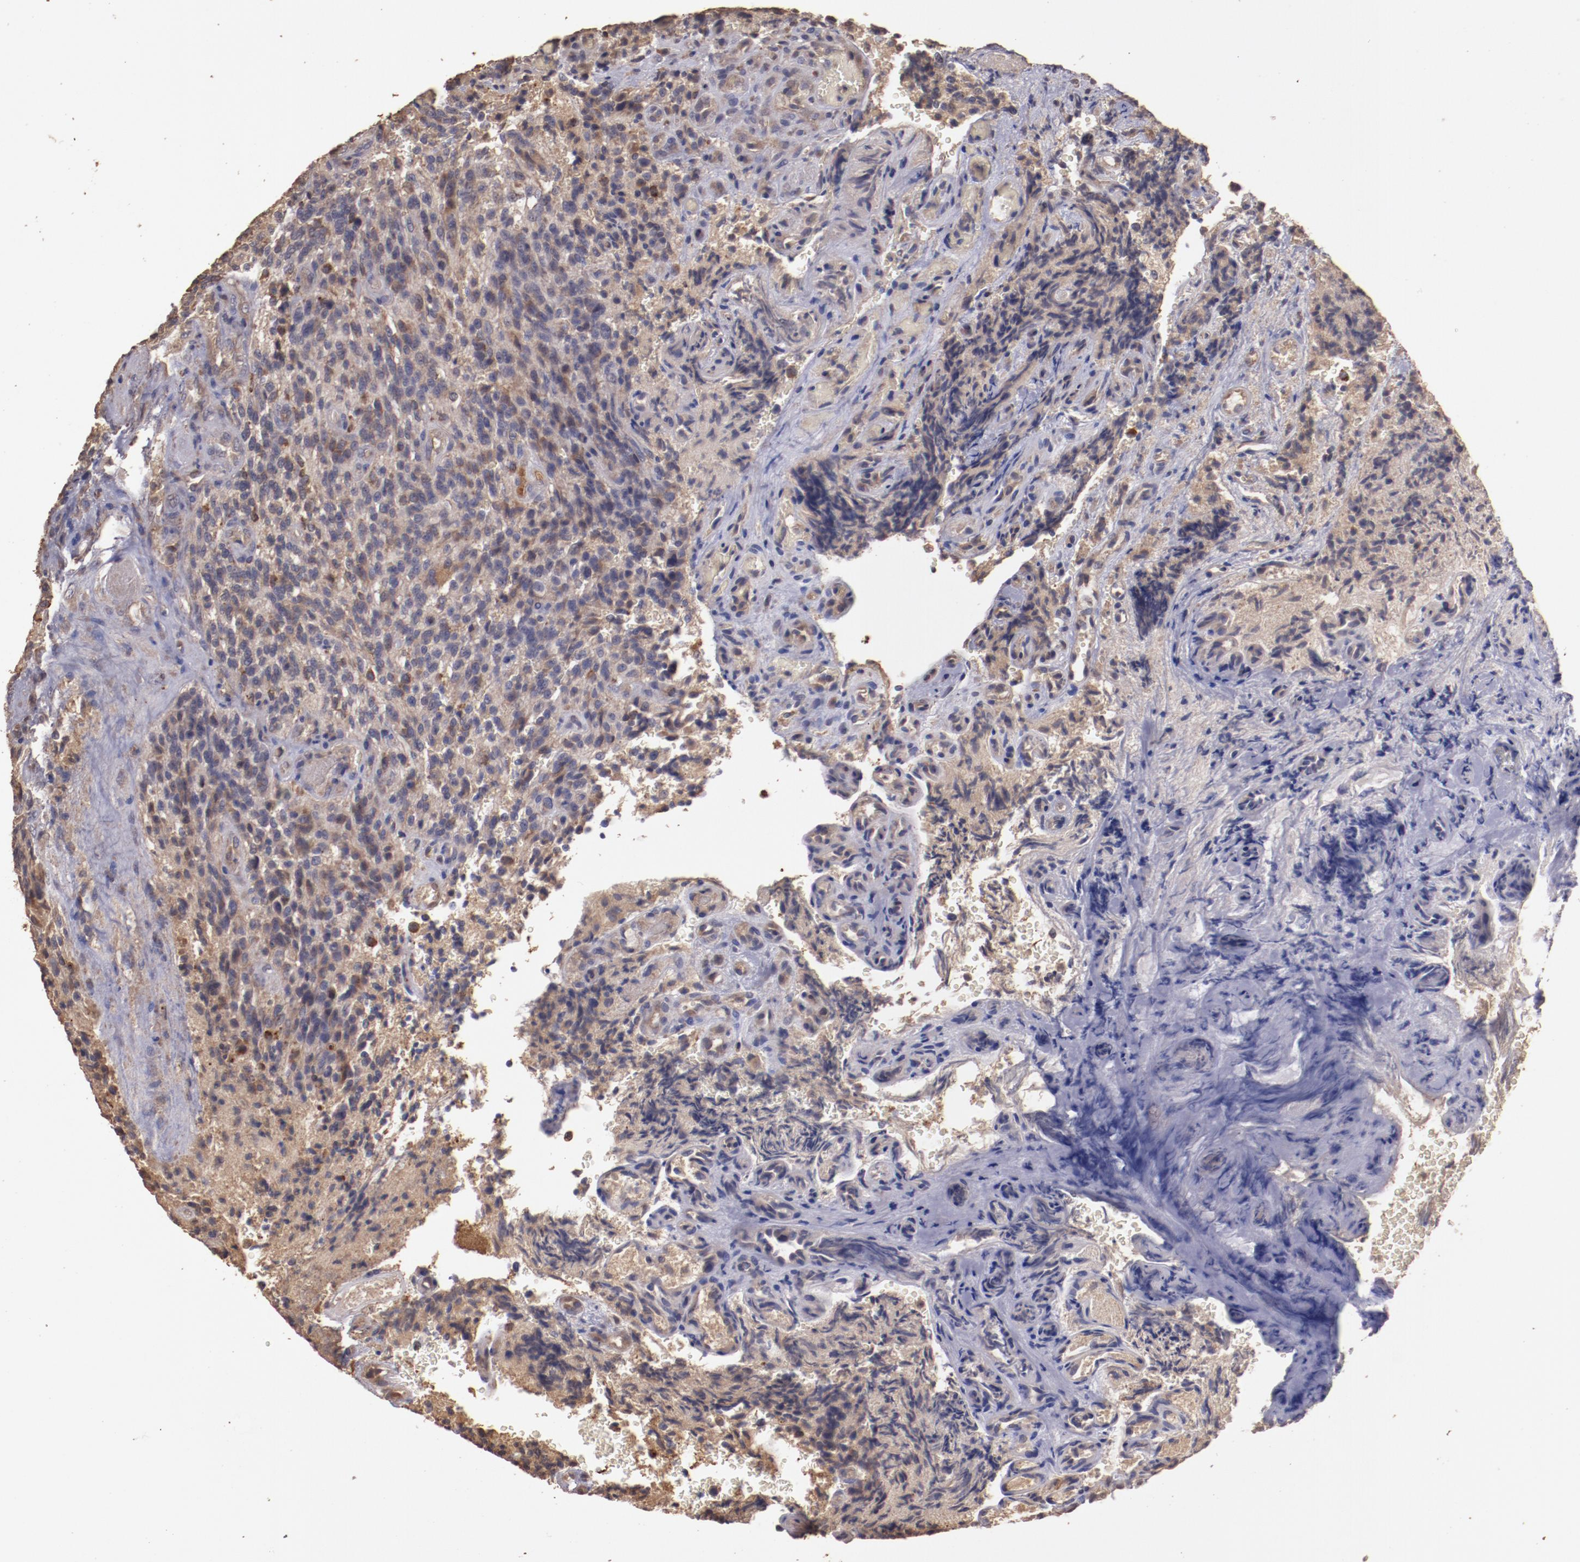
{"staining": {"intensity": "moderate", "quantity": ">75%", "location": "cytoplasmic/membranous"}, "tissue": "glioma", "cell_type": "Tumor cells", "image_type": "cancer", "snomed": [{"axis": "morphology", "description": "Normal tissue, NOS"}, {"axis": "morphology", "description": "Glioma, malignant, High grade"}, {"axis": "topography", "description": "Cerebral cortex"}], "caption": "Human glioma stained with a protein marker exhibits moderate staining in tumor cells.", "gene": "SRRD", "patient": {"sex": "male", "age": 56}}